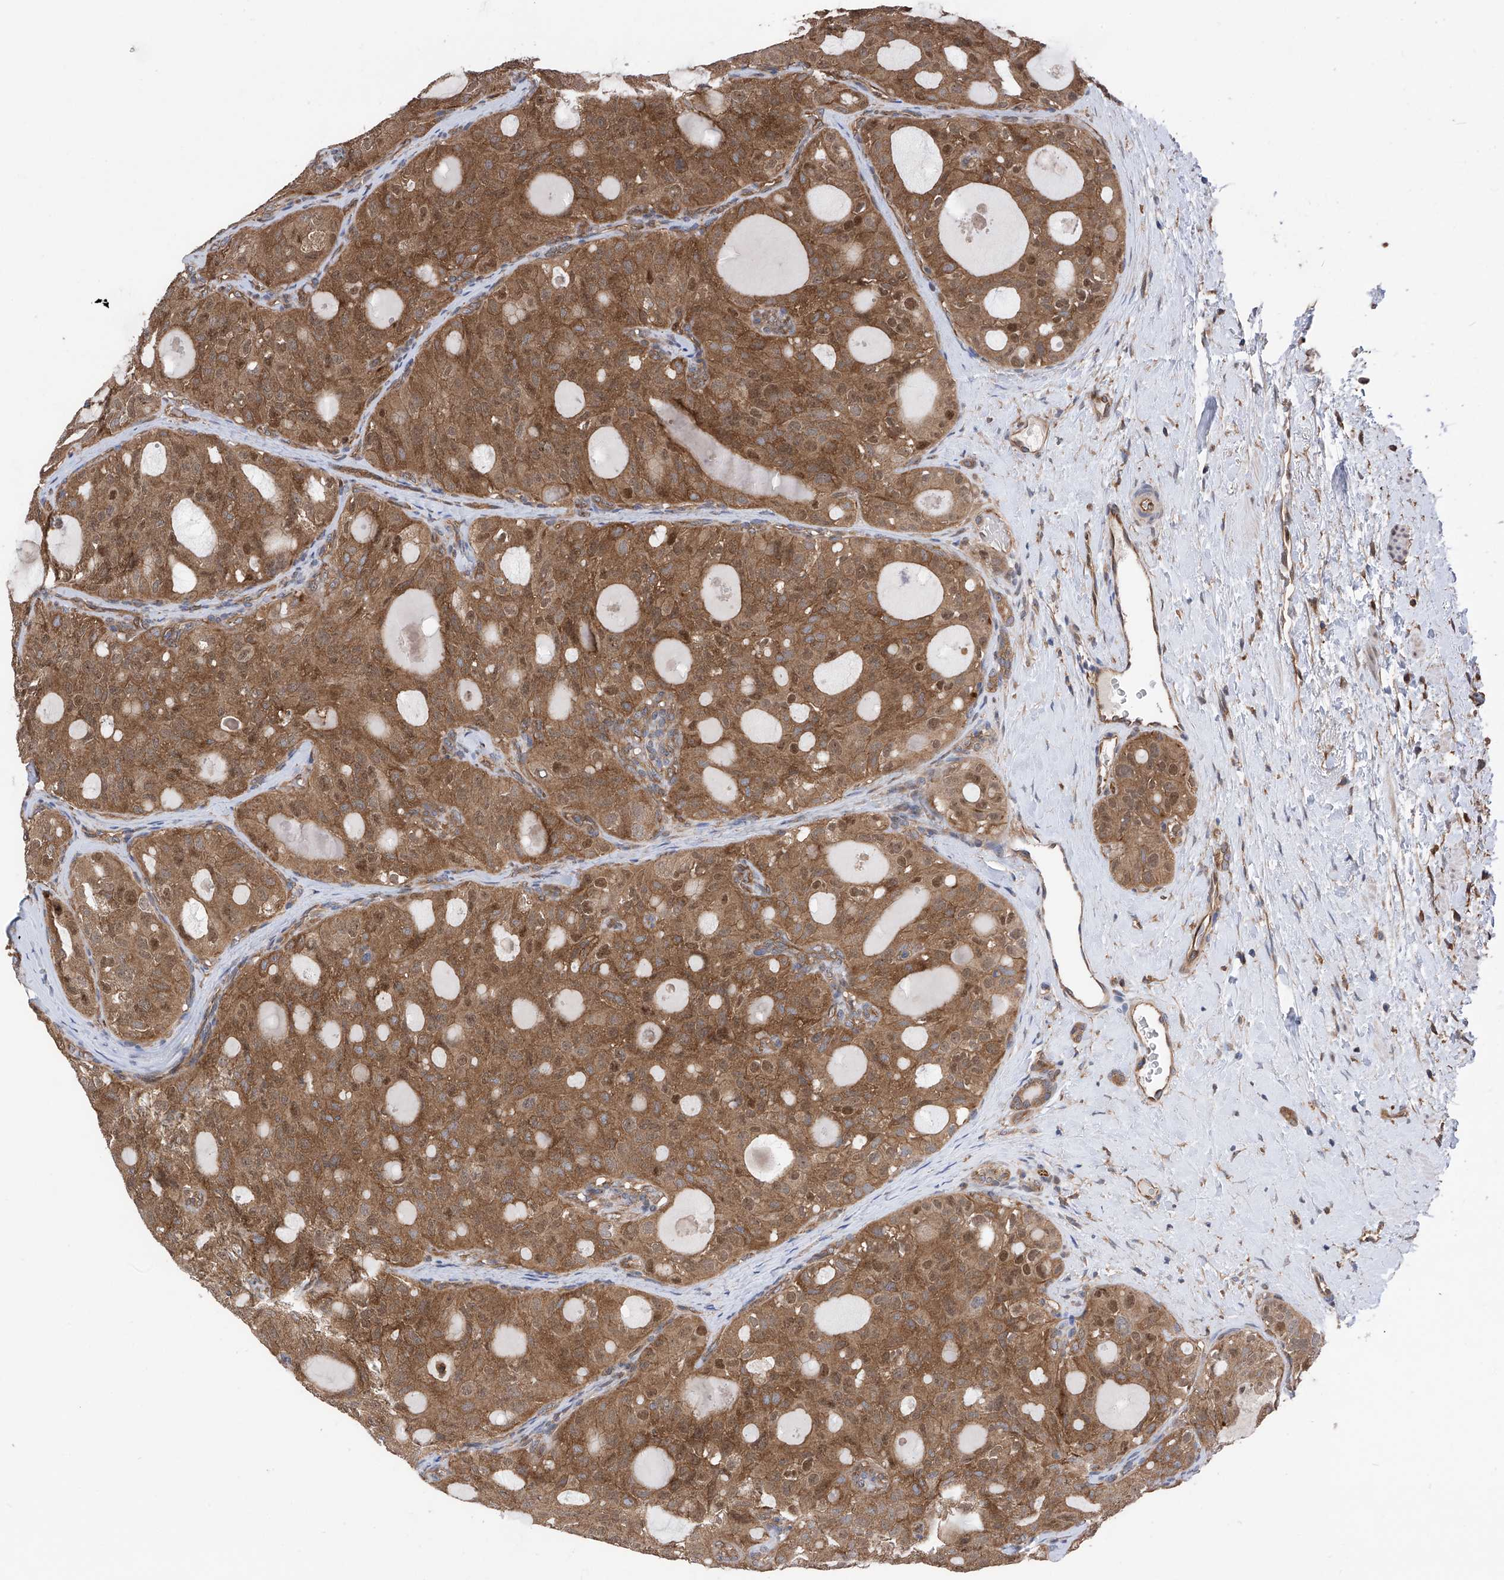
{"staining": {"intensity": "moderate", "quantity": ">75%", "location": "cytoplasmic/membranous,nuclear"}, "tissue": "thyroid cancer", "cell_type": "Tumor cells", "image_type": "cancer", "snomed": [{"axis": "morphology", "description": "Follicular adenoma carcinoma, NOS"}, {"axis": "topography", "description": "Thyroid gland"}], "caption": "The image displays a brown stain indicating the presence of a protein in the cytoplasmic/membranous and nuclear of tumor cells in follicular adenoma carcinoma (thyroid). Ihc stains the protein of interest in brown and the nuclei are stained blue.", "gene": "CHPF", "patient": {"sex": "male", "age": 75}}